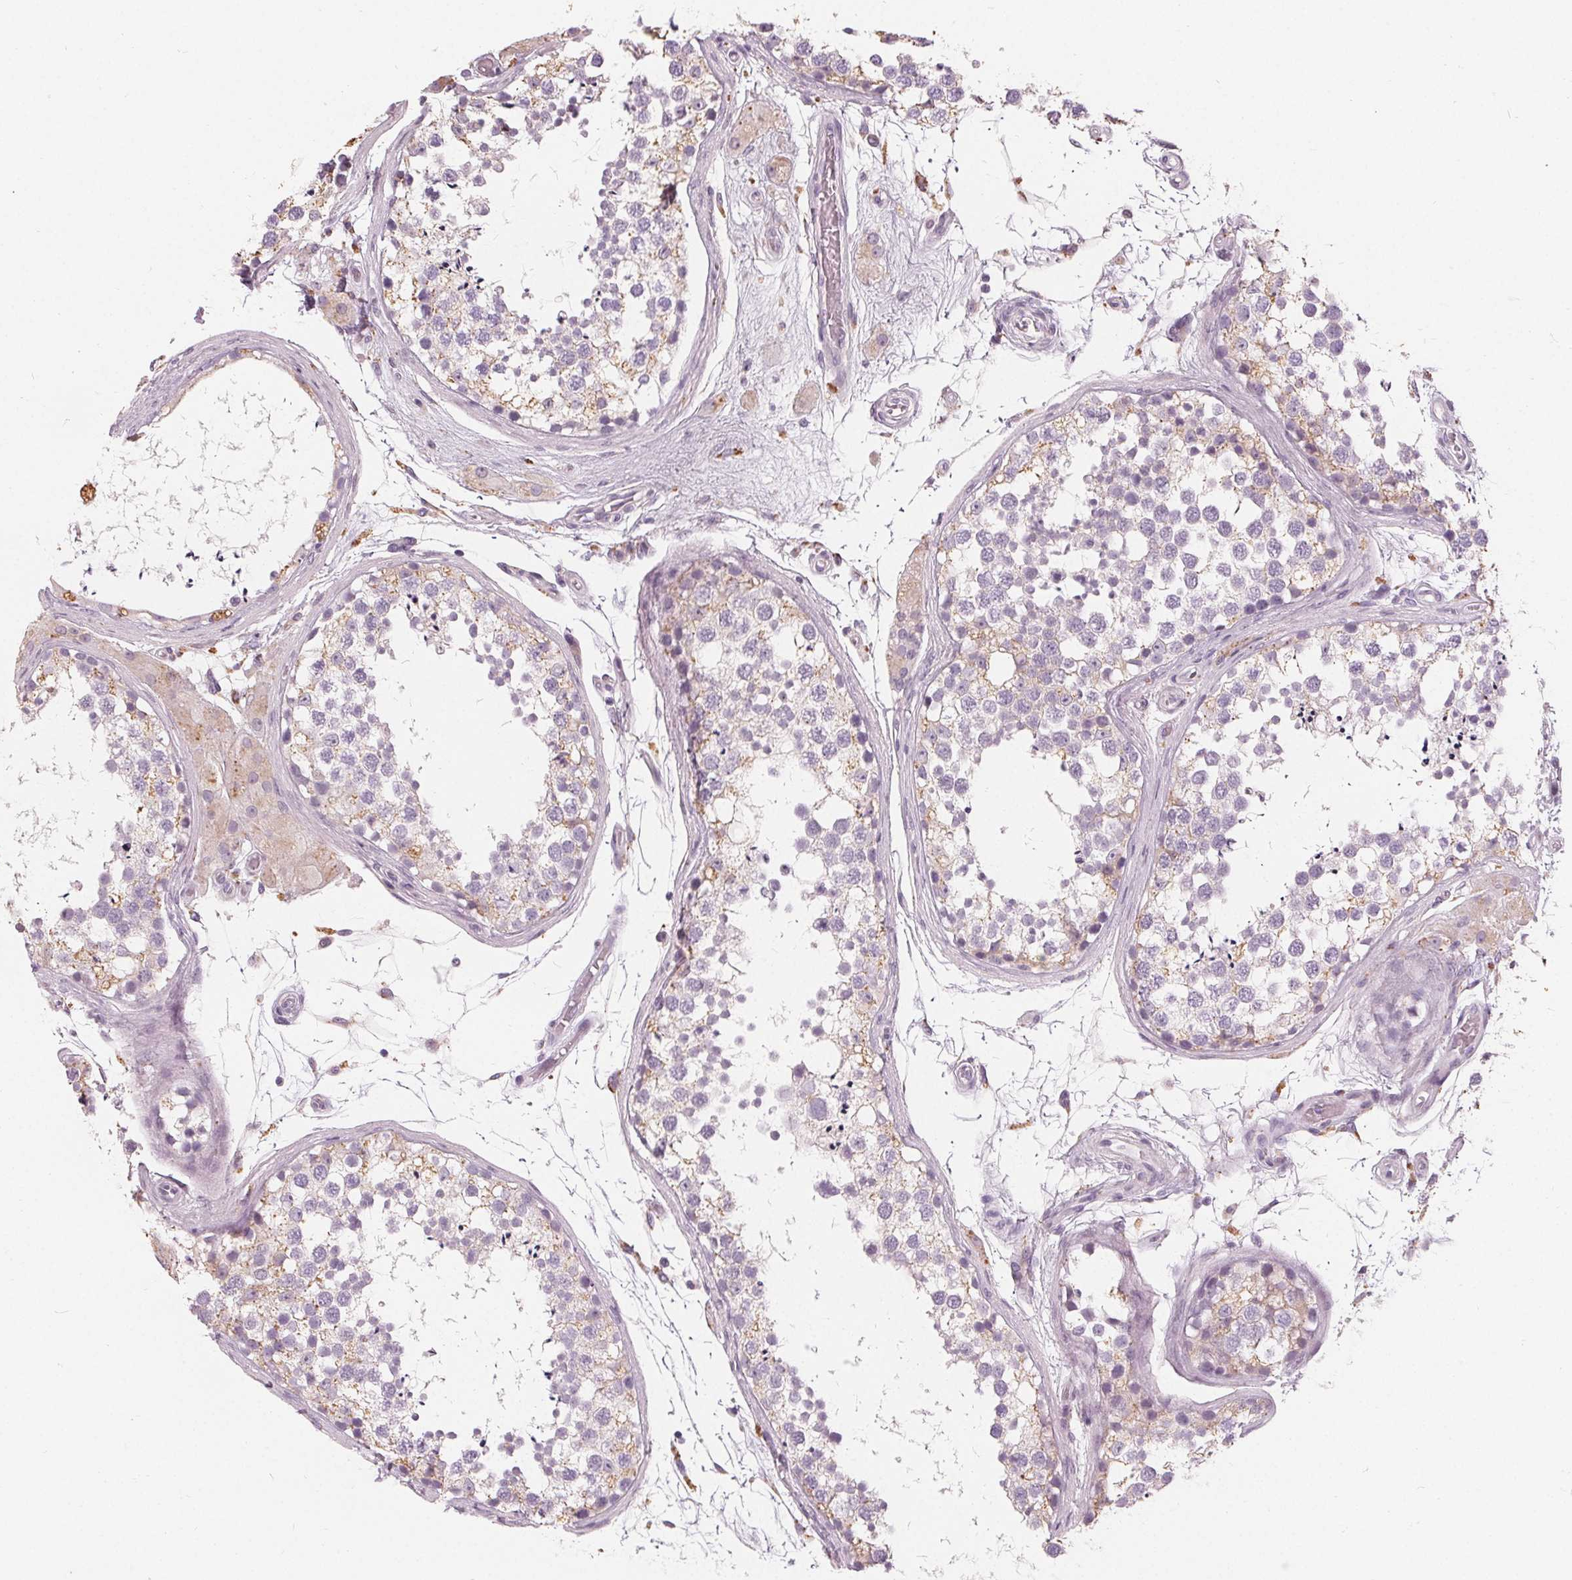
{"staining": {"intensity": "weak", "quantity": "<25%", "location": "cytoplasmic/membranous"}, "tissue": "testis", "cell_type": "Cells in seminiferous ducts", "image_type": "normal", "snomed": [{"axis": "morphology", "description": "Normal tissue, NOS"}, {"axis": "morphology", "description": "Seminoma, NOS"}, {"axis": "topography", "description": "Testis"}], "caption": "Immunohistochemistry (IHC) micrograph of unremarkable human testis stained for a protein (brown), which shows no expression in cells in seminiferous ducts.", "gene": "HOPX", "patient": {"sex": "male", "age": 65}}